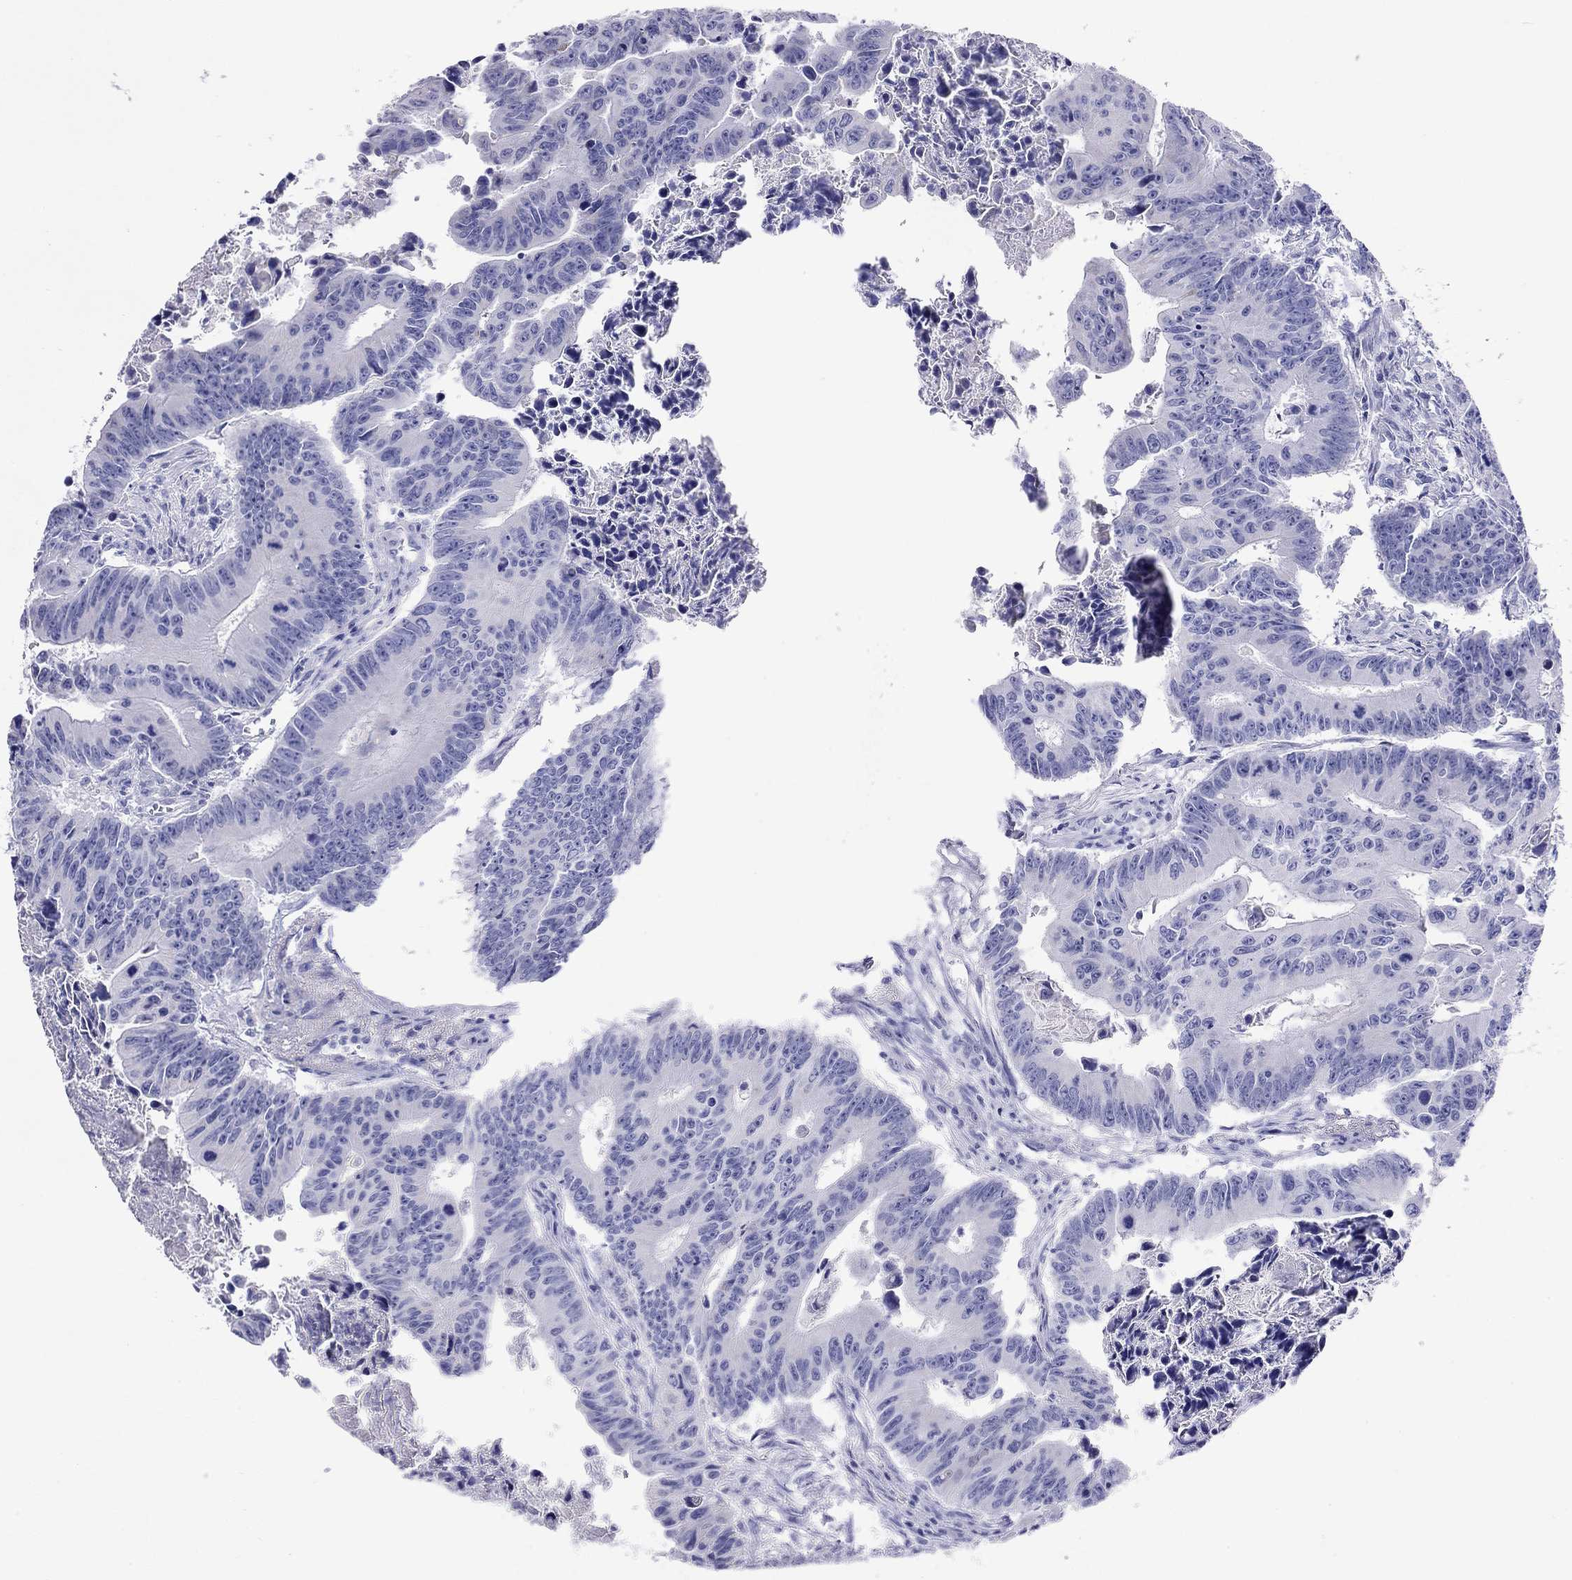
{"staining": {"intensity": "negative", "quantity": "none", "location": "none"}, "tissue": "colorectal cancer", "cell_type": "Tumor cells", "image_type": "cancer", "snomed": [{"axis": "morphology", "description": "Adenocarcinoma, NOS"}, {"axis": "topography", "description": "Colon"}], "caption": "An image of adenocarcinoma (colorectal) stained for a protein exhibits no brown staining in tumor cells. Brightfield microscopy of immunohistochemistry stained with DAB (3,3'-diaminobenzidine) (brown) and hematoxylin (blue), captured at high magnification.", "gene": "DPY19L2", "patient": {"sex": "female", "age": 87}}